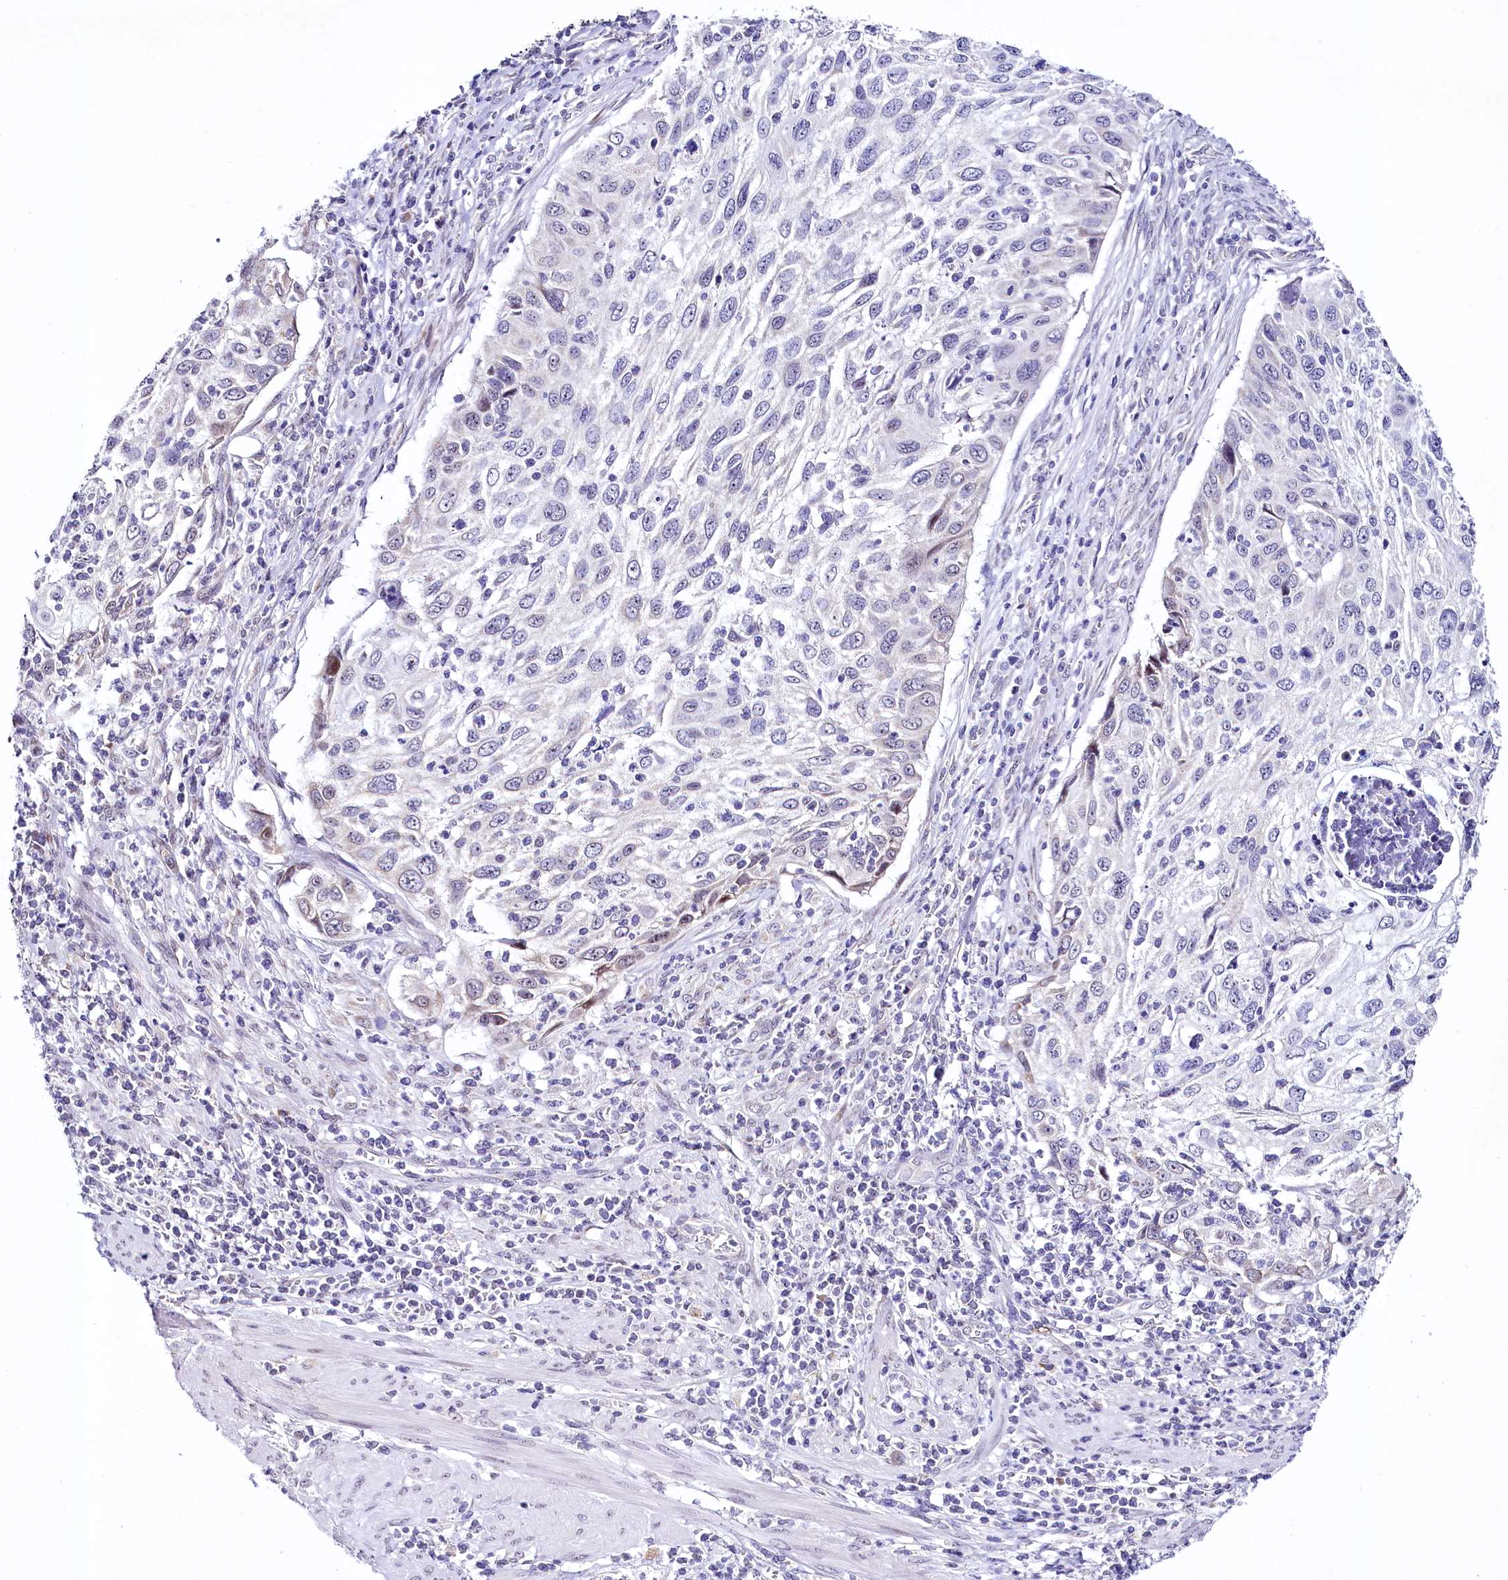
{"staining": {"intensity": "negative", "quantity": "none", "location": "none"}, "tissue": "cervical cancer", "cell_type": "Tumor cells", "image_type": "cancer", "snomed": [{"axis": "morphology", "description": "Squamous cell carcinoma, NOS"}, {"axis": "topography", "description": "Cervix"}], "caption": "This is an immunohistochemistry (IHC) histopathology image of human cervical cancer (squamous cell carcinoma). There is no positivity in tumor cells.", "gene": "SPATS2", "patient": {"sex": "female", "age": 70}}